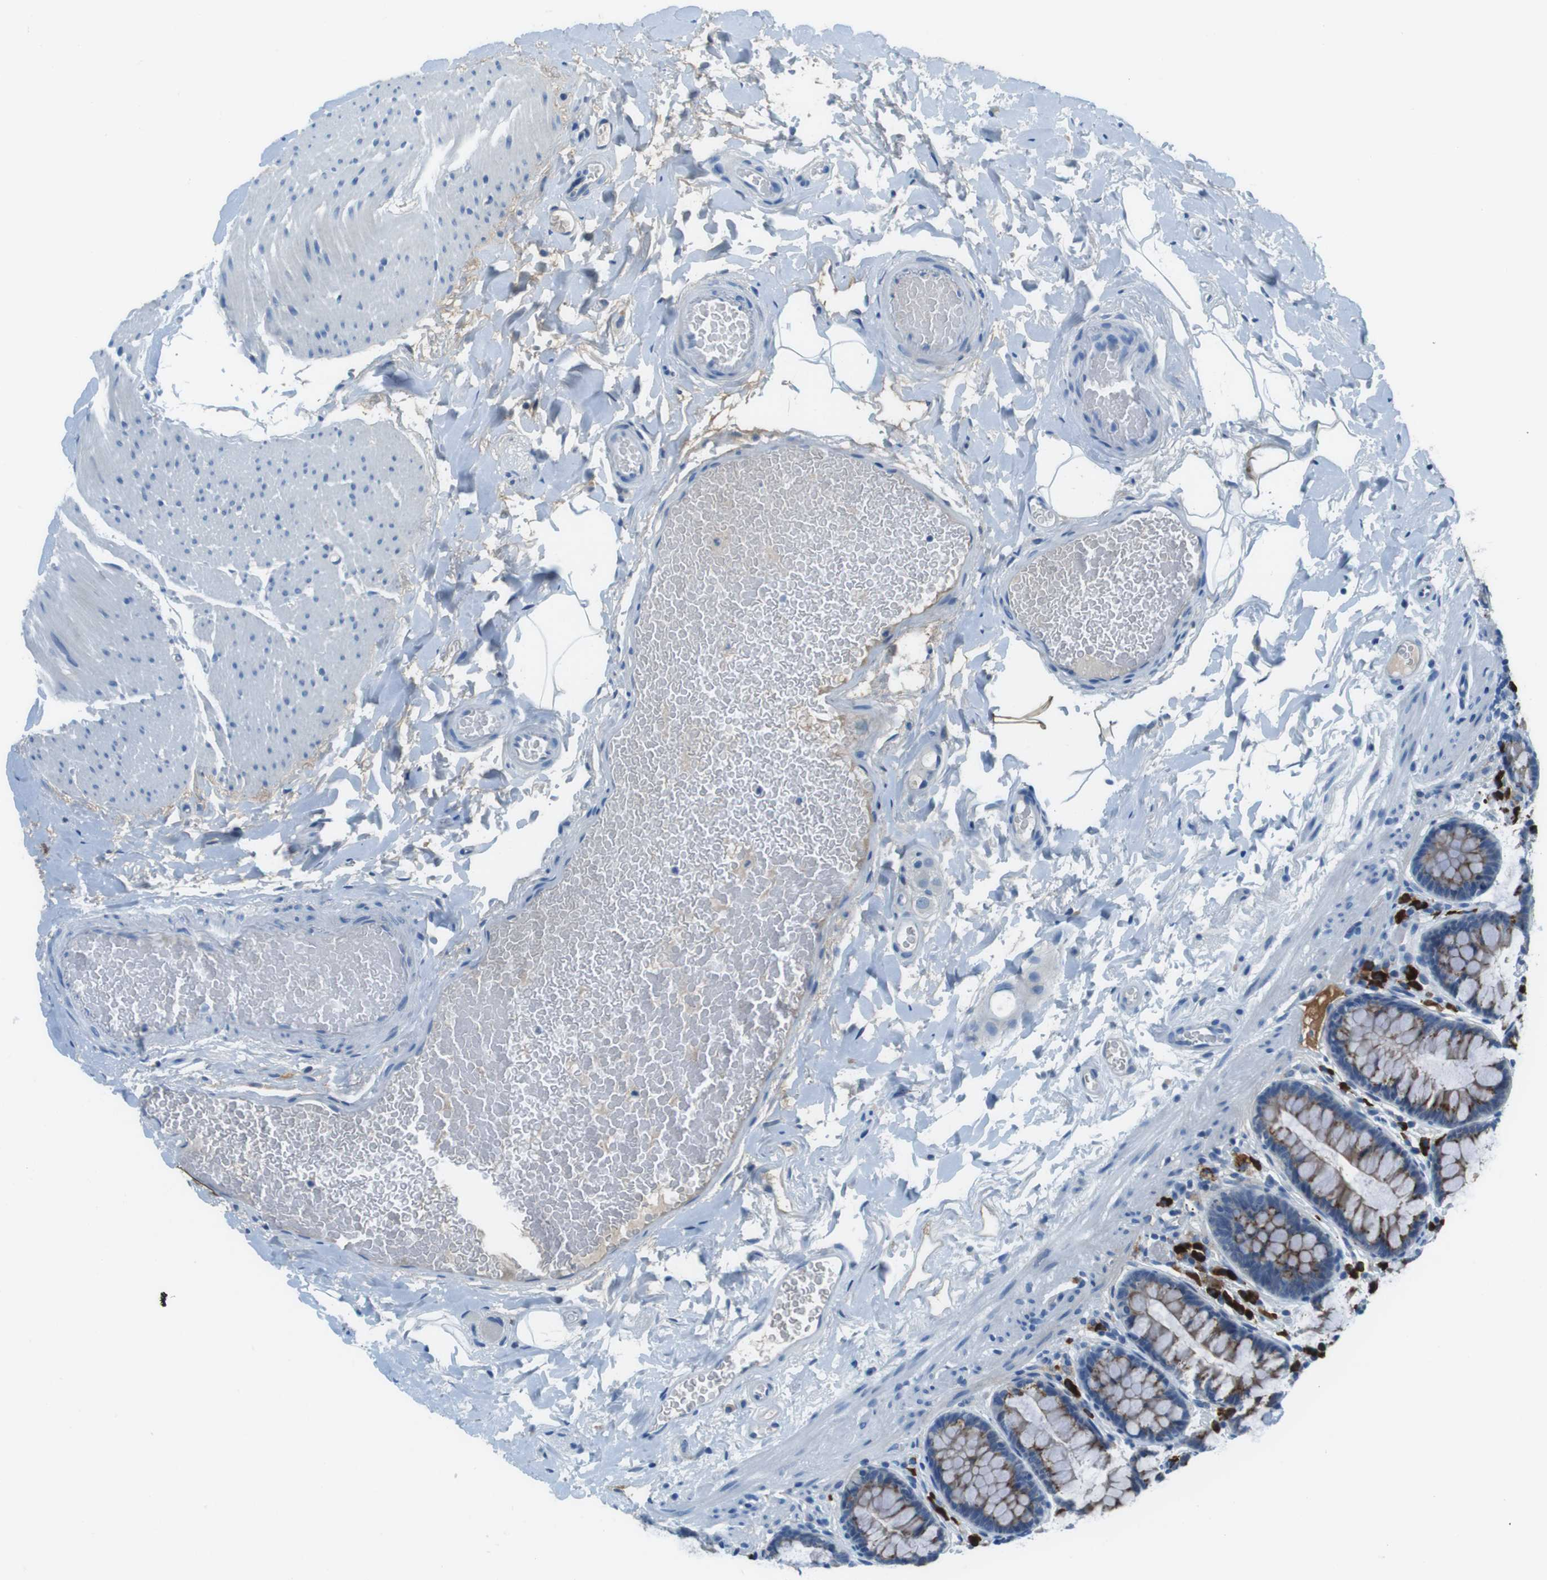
{"staining": {"intensity": "negative", "quantity": "none", "location": "none"}, "tissue": "colon", "cell_type": "Endothelial cells", "image_type": "normal", "snomed": [{"axis": "morphology", "description": "Normal tissue, NOS"}, {"axis": "topography", "description": "Colon"}], "caption": "This is an immunohistochemistry histopathology image of normal colon. There is no expression in endothelial cells.", "gene": "SLC35A3", "patient": {"sex": "female", "age": 80}}